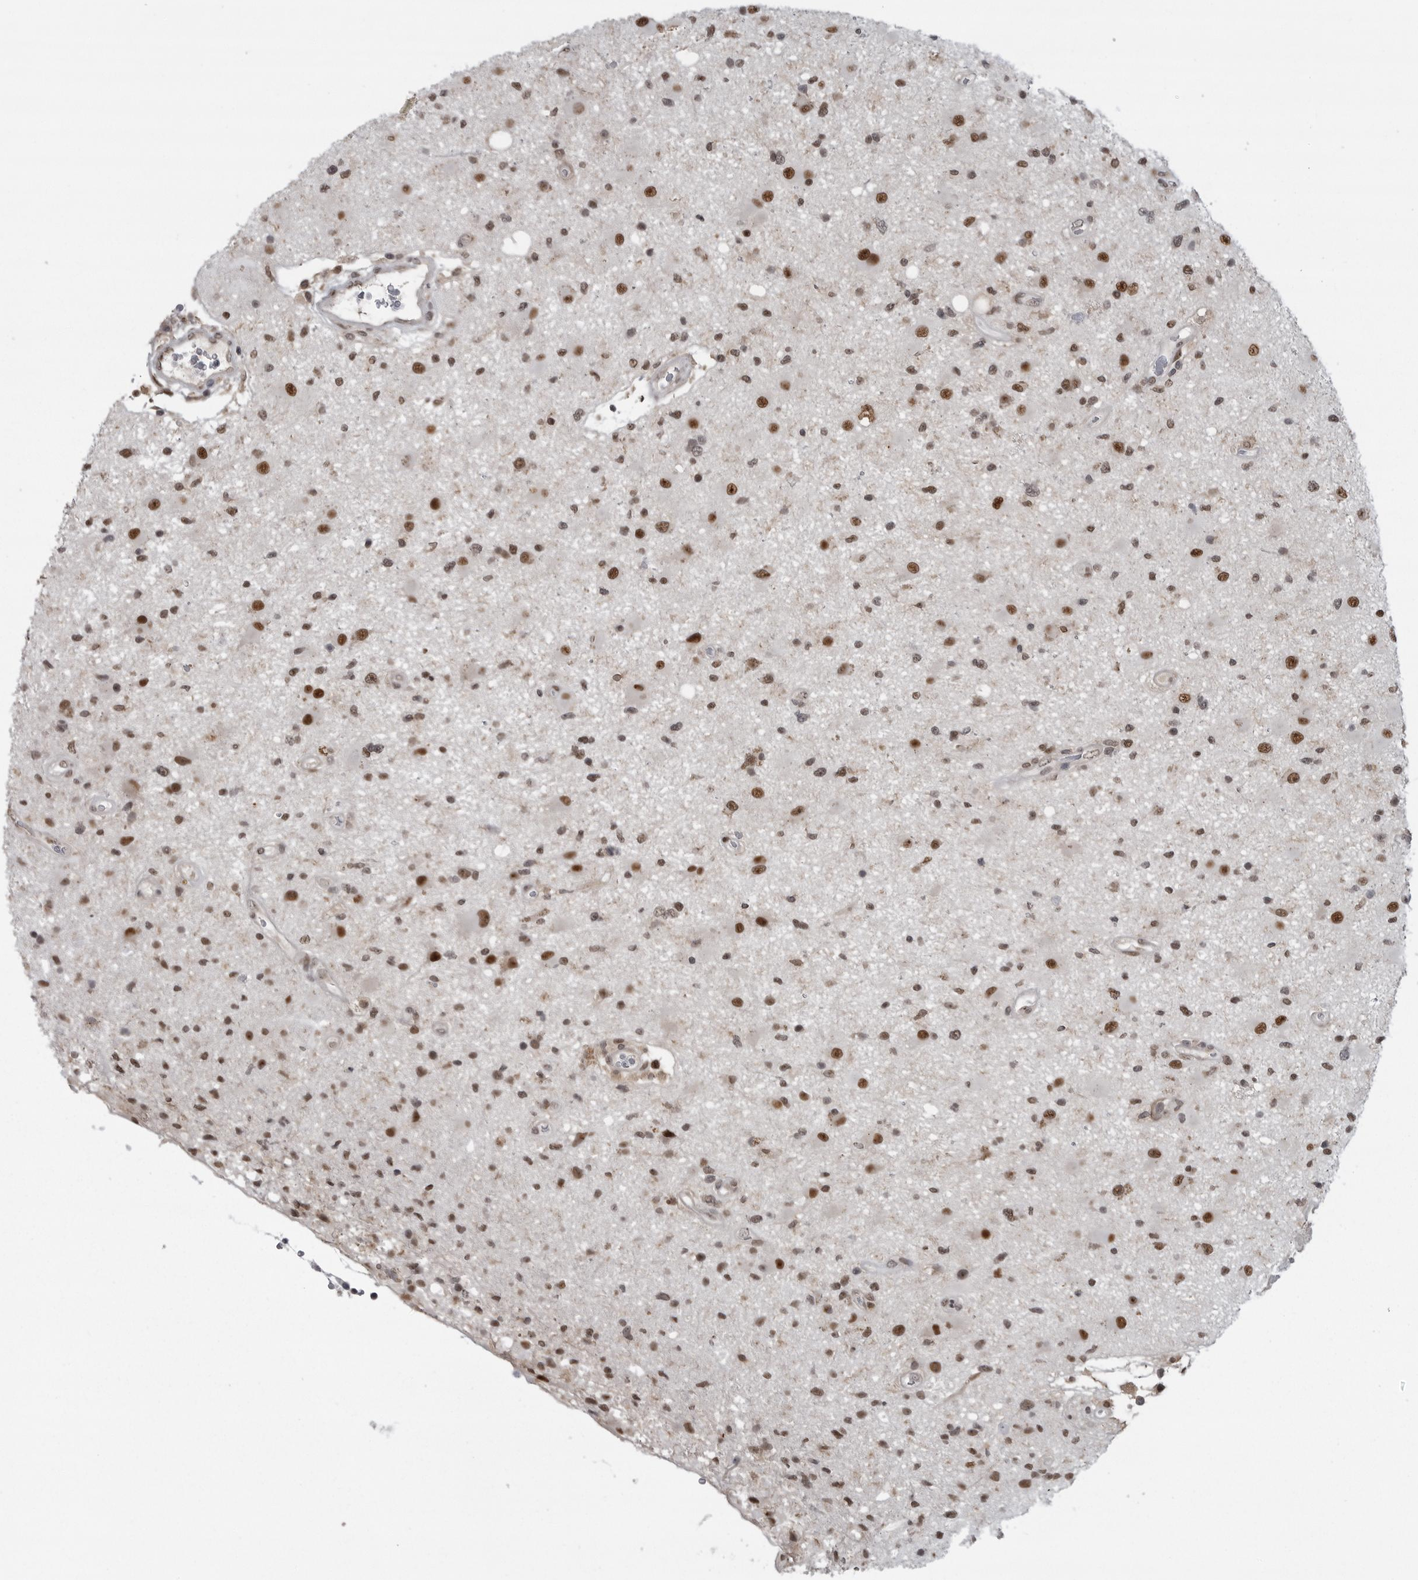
{"staining": {"intensity": "moderate", "quantity": ">75%", "location": "nuclear"}, "tissue": "glioma", "cell_type": "Tumor cells", "image_type": "cancer", "snomed": [{"axis": "morphology", "description": "Glioma, malignant, High grade"}, {"axis": "topography", "description": "Brain"}], "caption": "High-grade glioma (malignant) was stained to show a protein in brown. There is medium levels of moderate nuclear staining in about >75% of tumor cells.", "gene": "C8orf58", "patient": {"sex": "male", "age": 33}}